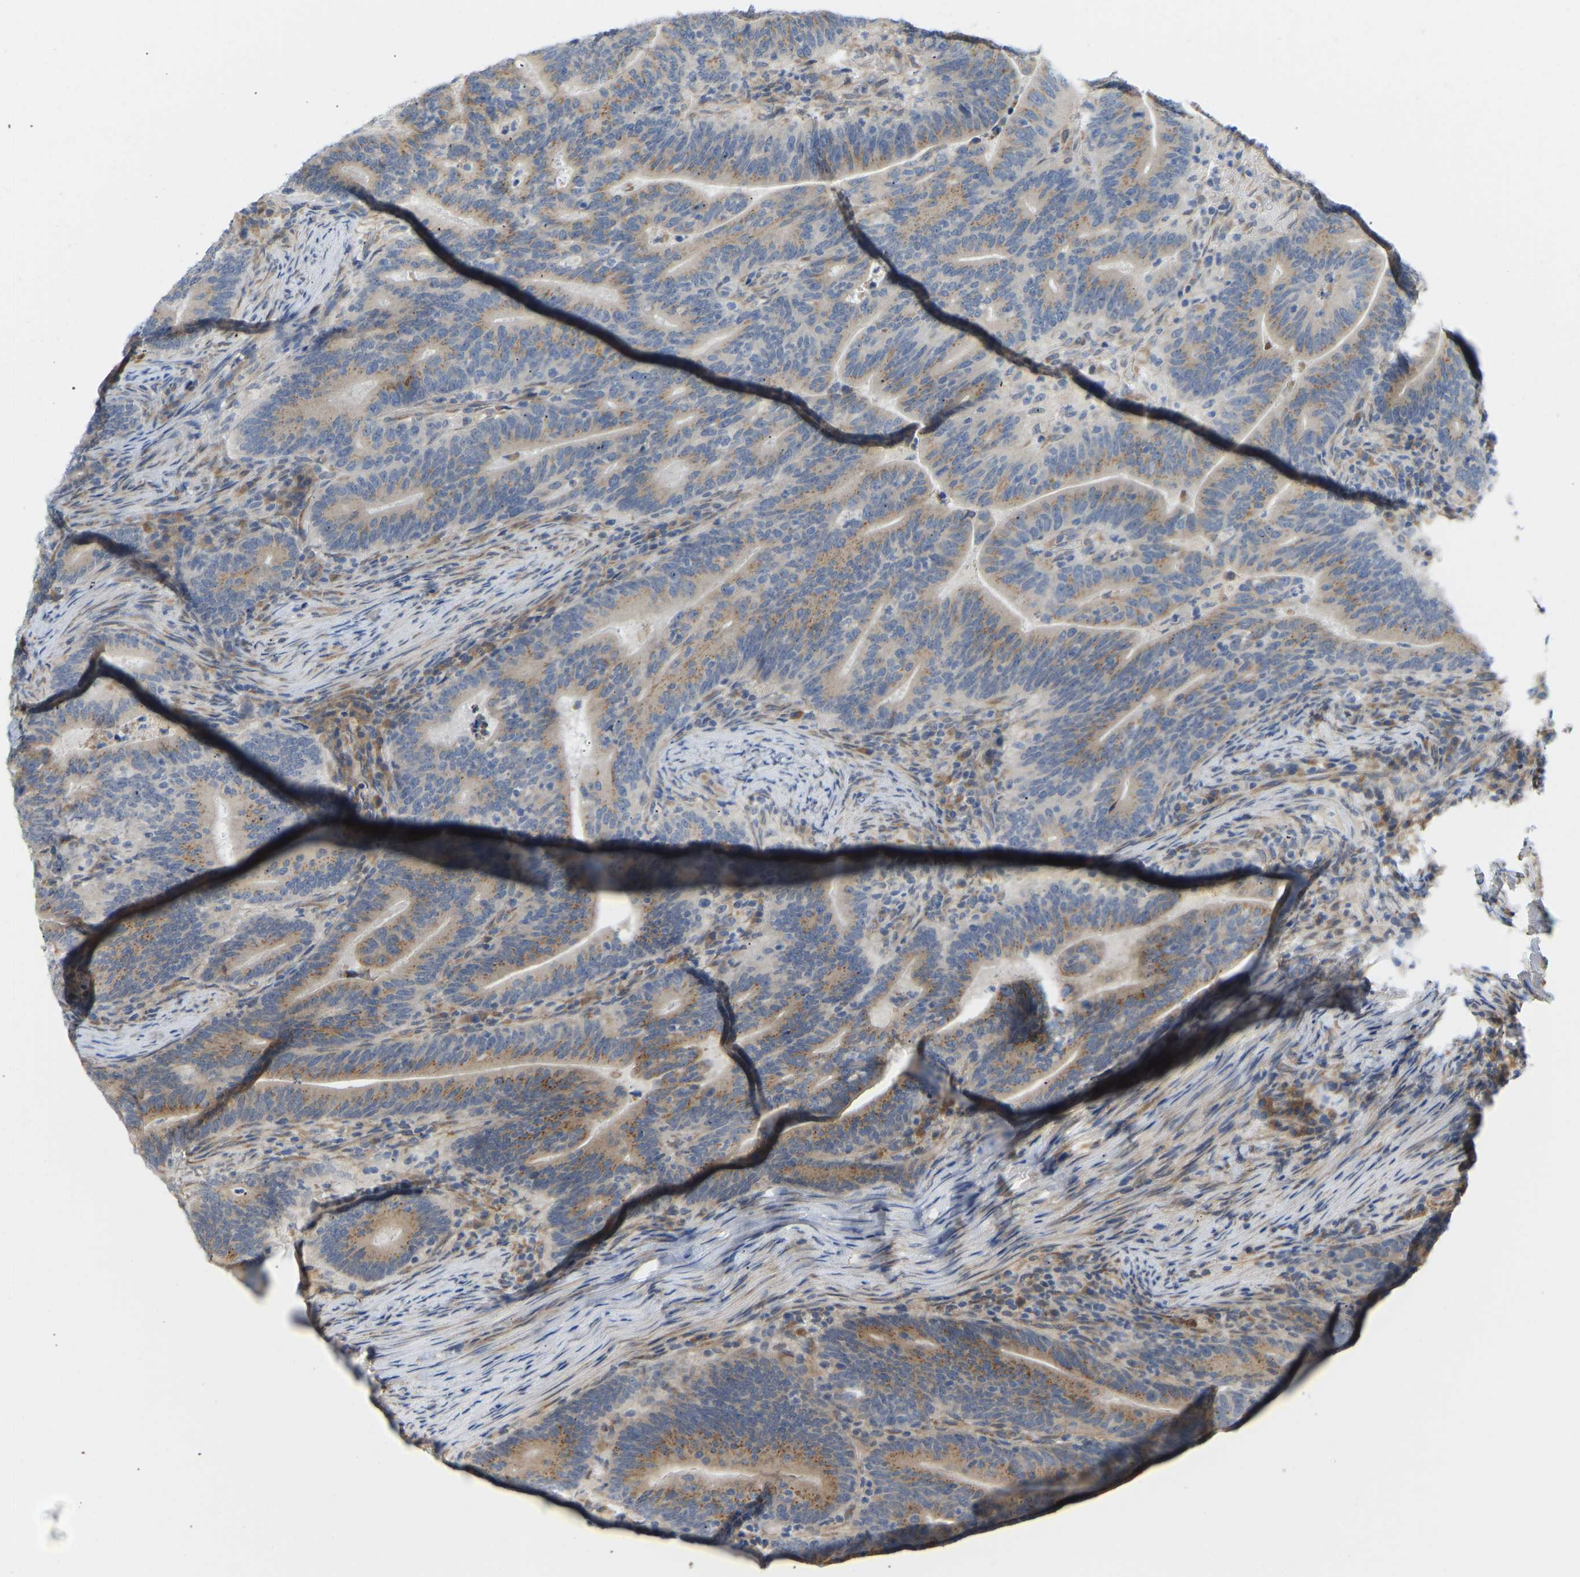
{"staining": {"intensity": "moderate", "quantity": ">75%", "location": "cytoplasmic/membranous"}, "tissue": "colorectal cancer", "cell_type": "Tumor cells", "image_type": "cancer", "snomed": [{"axis": "morphology", "description": "Adenocarcinoma, NOS"}, {"axis": "topography", "description": "Colon"}], "caption": "Protein staining demonstrates moderate cytoplasmic/membranous staining in about >75% of tumor cells in colorectal adenocarcinoma. Immunohistochemistry (ihc) stains the protein in brown and the nuclei are stained blue.", "gene": "BEND3", "patient": {"sex": "female", "age": 66}}